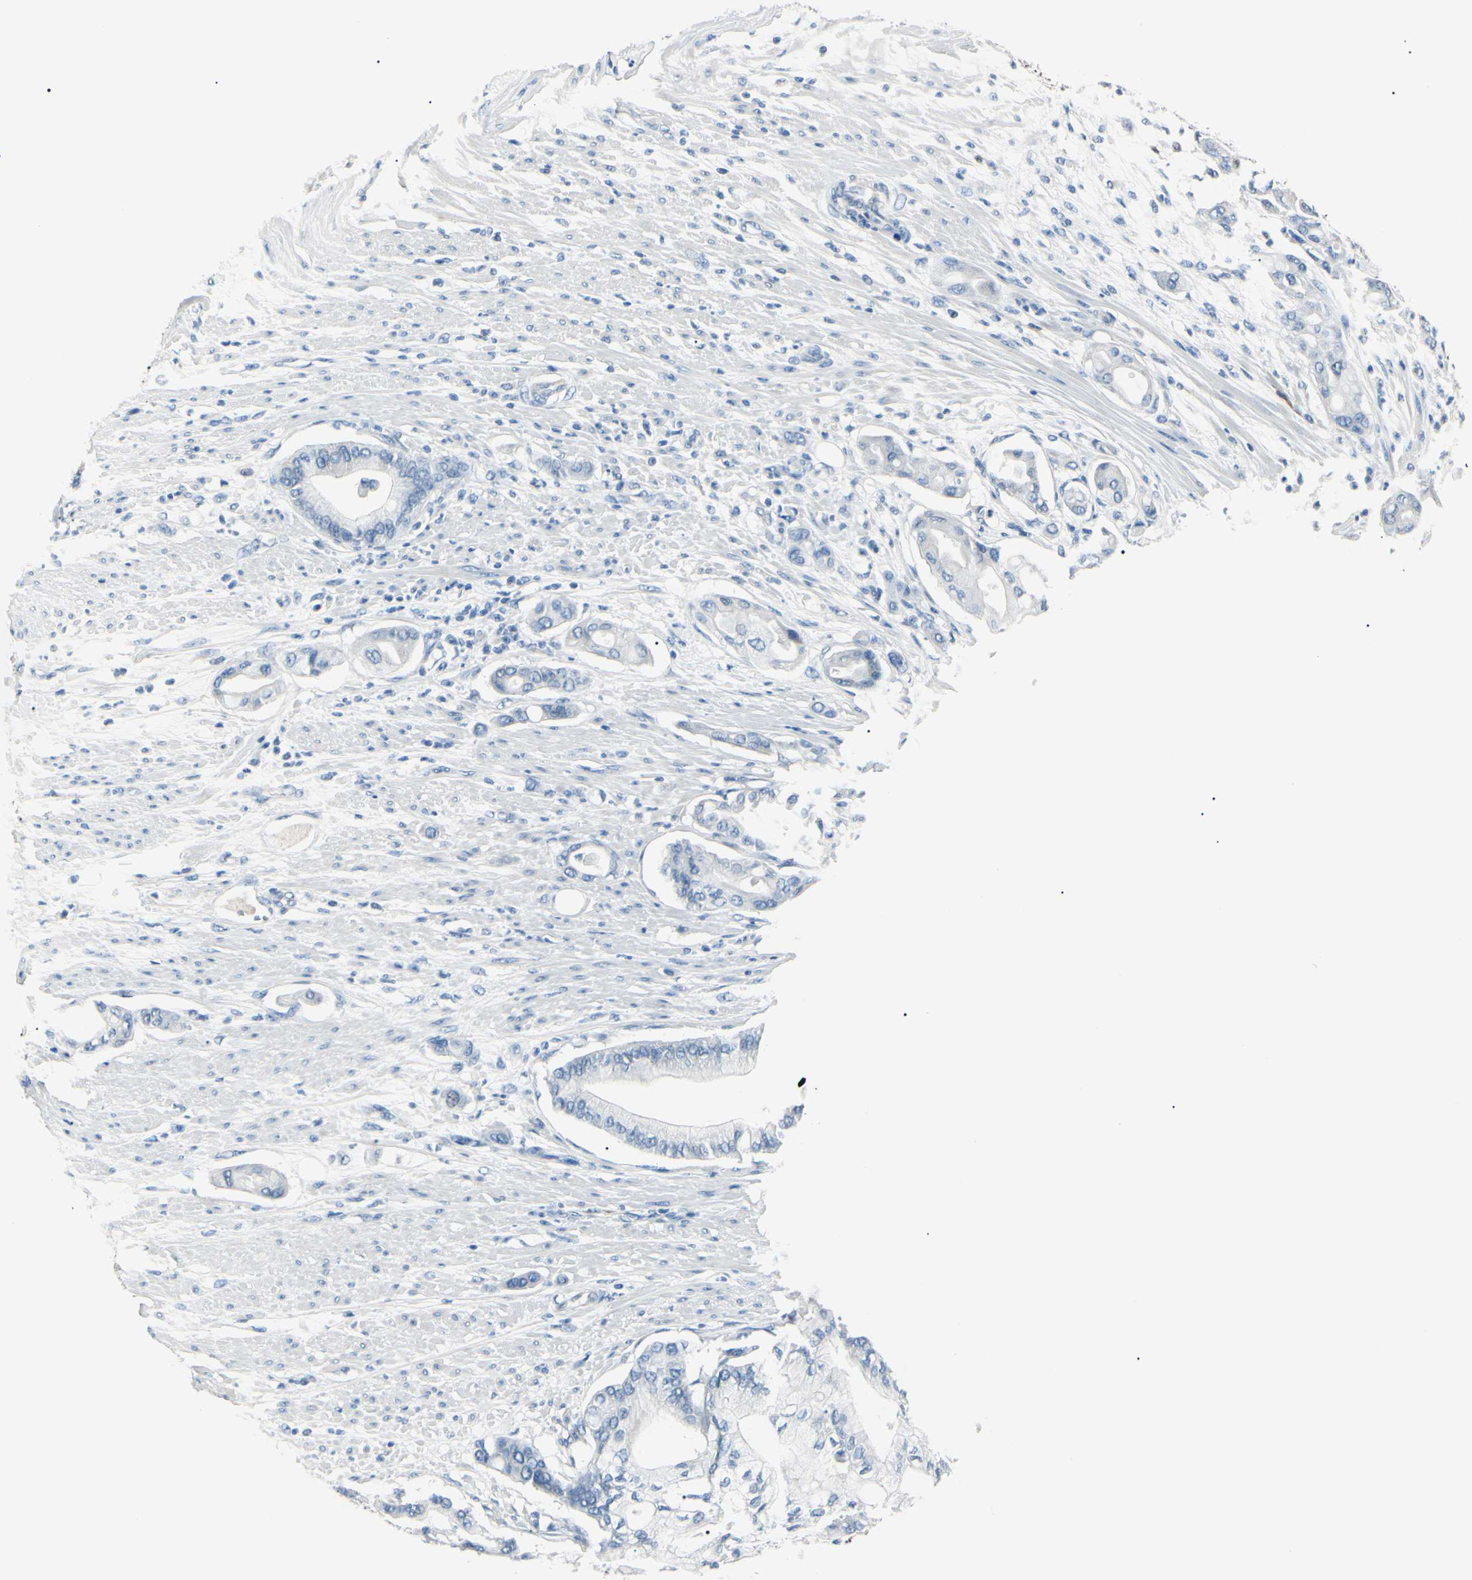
{"staining": {"intensity": "negative", "quantity": "none", "location": "none"}, "tissue": "pancreatic cancer", "cell_type": "Tumor cells", "image_type": "cancer", "snomed": [{"axis": "morphology", "description": "Adenocarcinoma, NOS"}, {"axis": "morphology", "description": "Adenocarcinoma, metastatic, NOS"}, {"axis": "topography", "description": "Lymph node"}, {"axis": "topography", "description": "Pancreas"}, {"axis": "topography", "description": "Duodenum"}], "caption": "This is an IHC photomicrograph of human metastatic adenocarcinoma (pancreatic). There is no expression in tumor cells.", "gene": "CA2", "patient": {"sex": "female", "age": 64}}